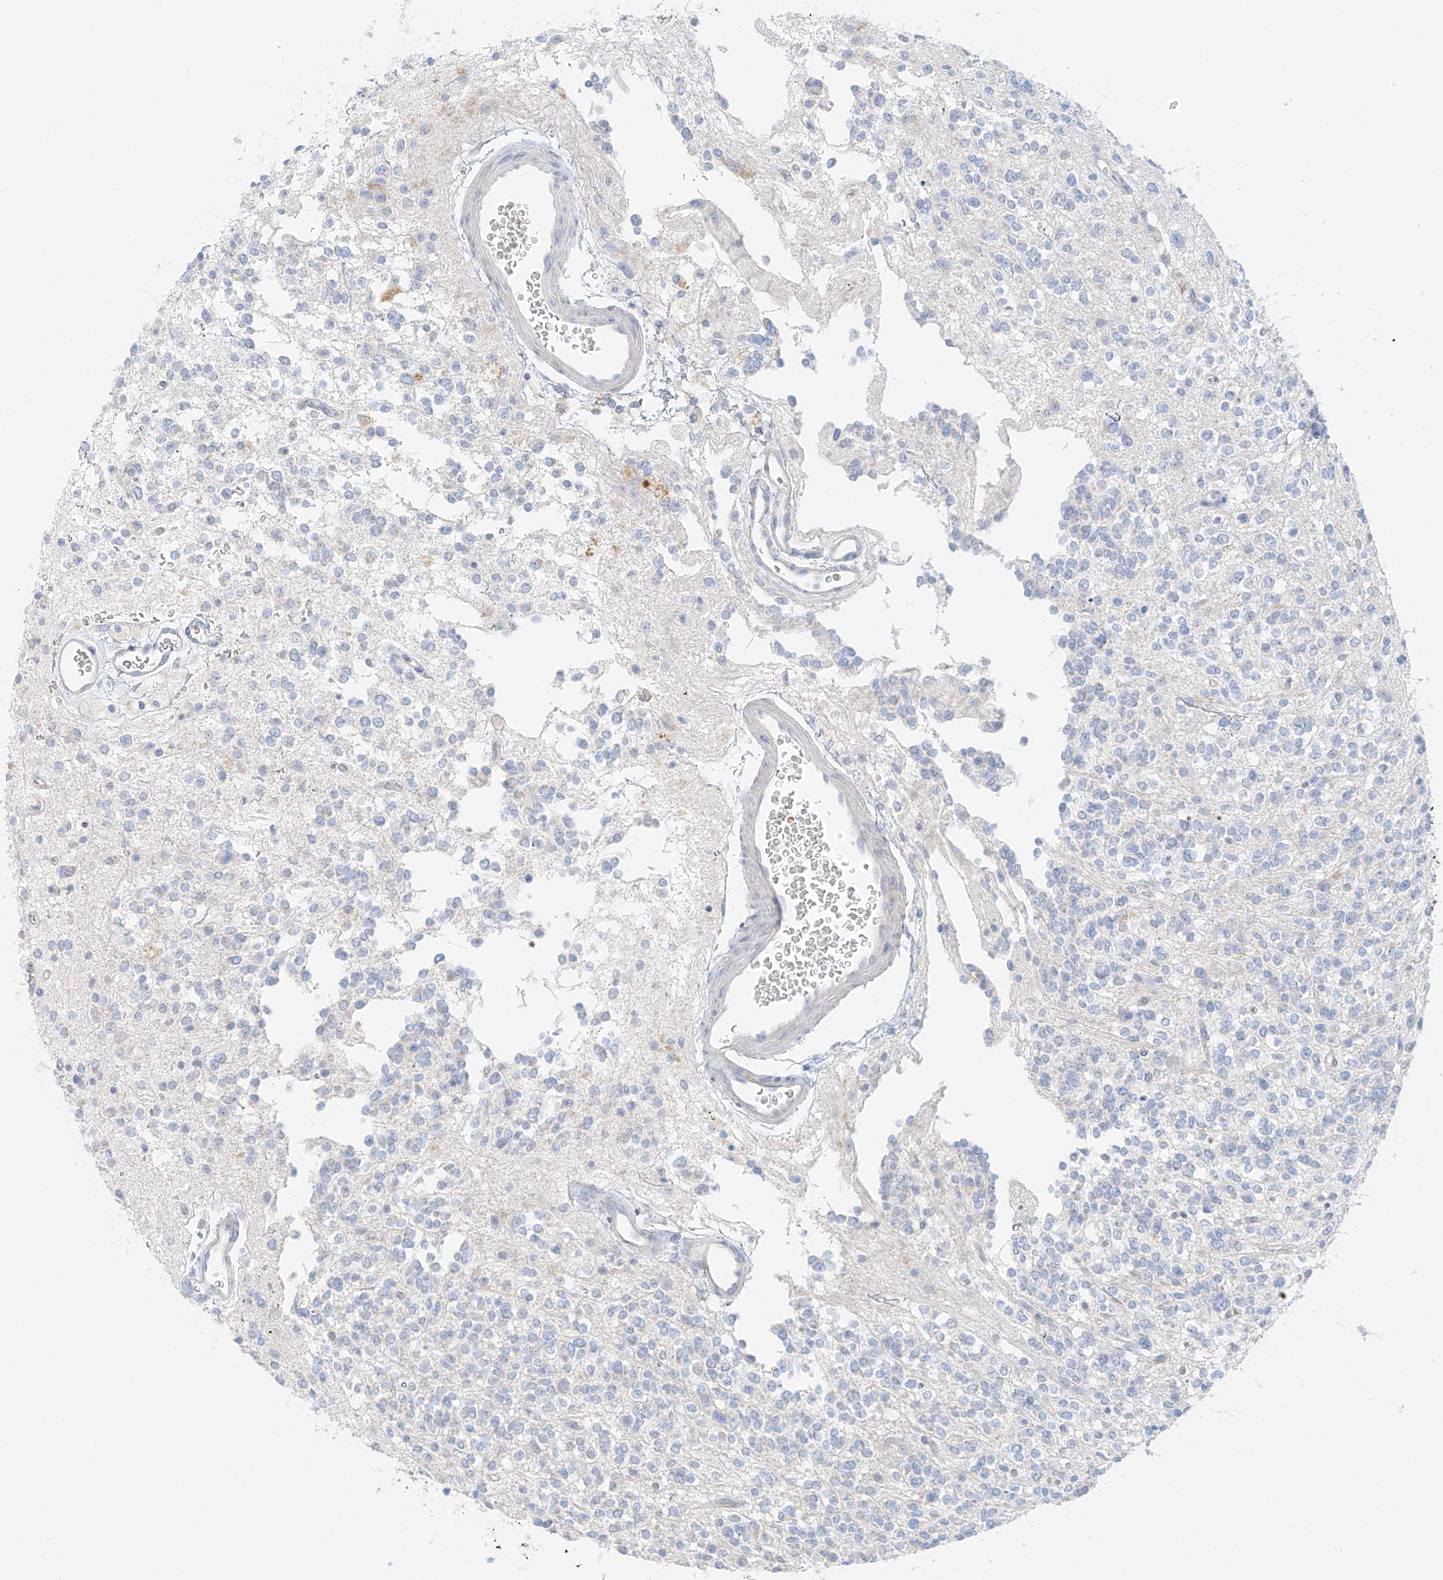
{"staining": {"intensity": "negative", "quantity": "none", "location": "none"}, "tissue": "glioma", "cell_type": "Tumor cells", "image_type": "cancer", "snomed": [{"axis": "morphology", "description": "Glioma, malignant, High grade"}, {"axis": "topography", "description": "Brain"}], "caption": "Photomicrograph shows no significant protein positivity in tumor cells of glioma.", "gene": "PGC", "patient": {"sex": "male", "age": 34}}